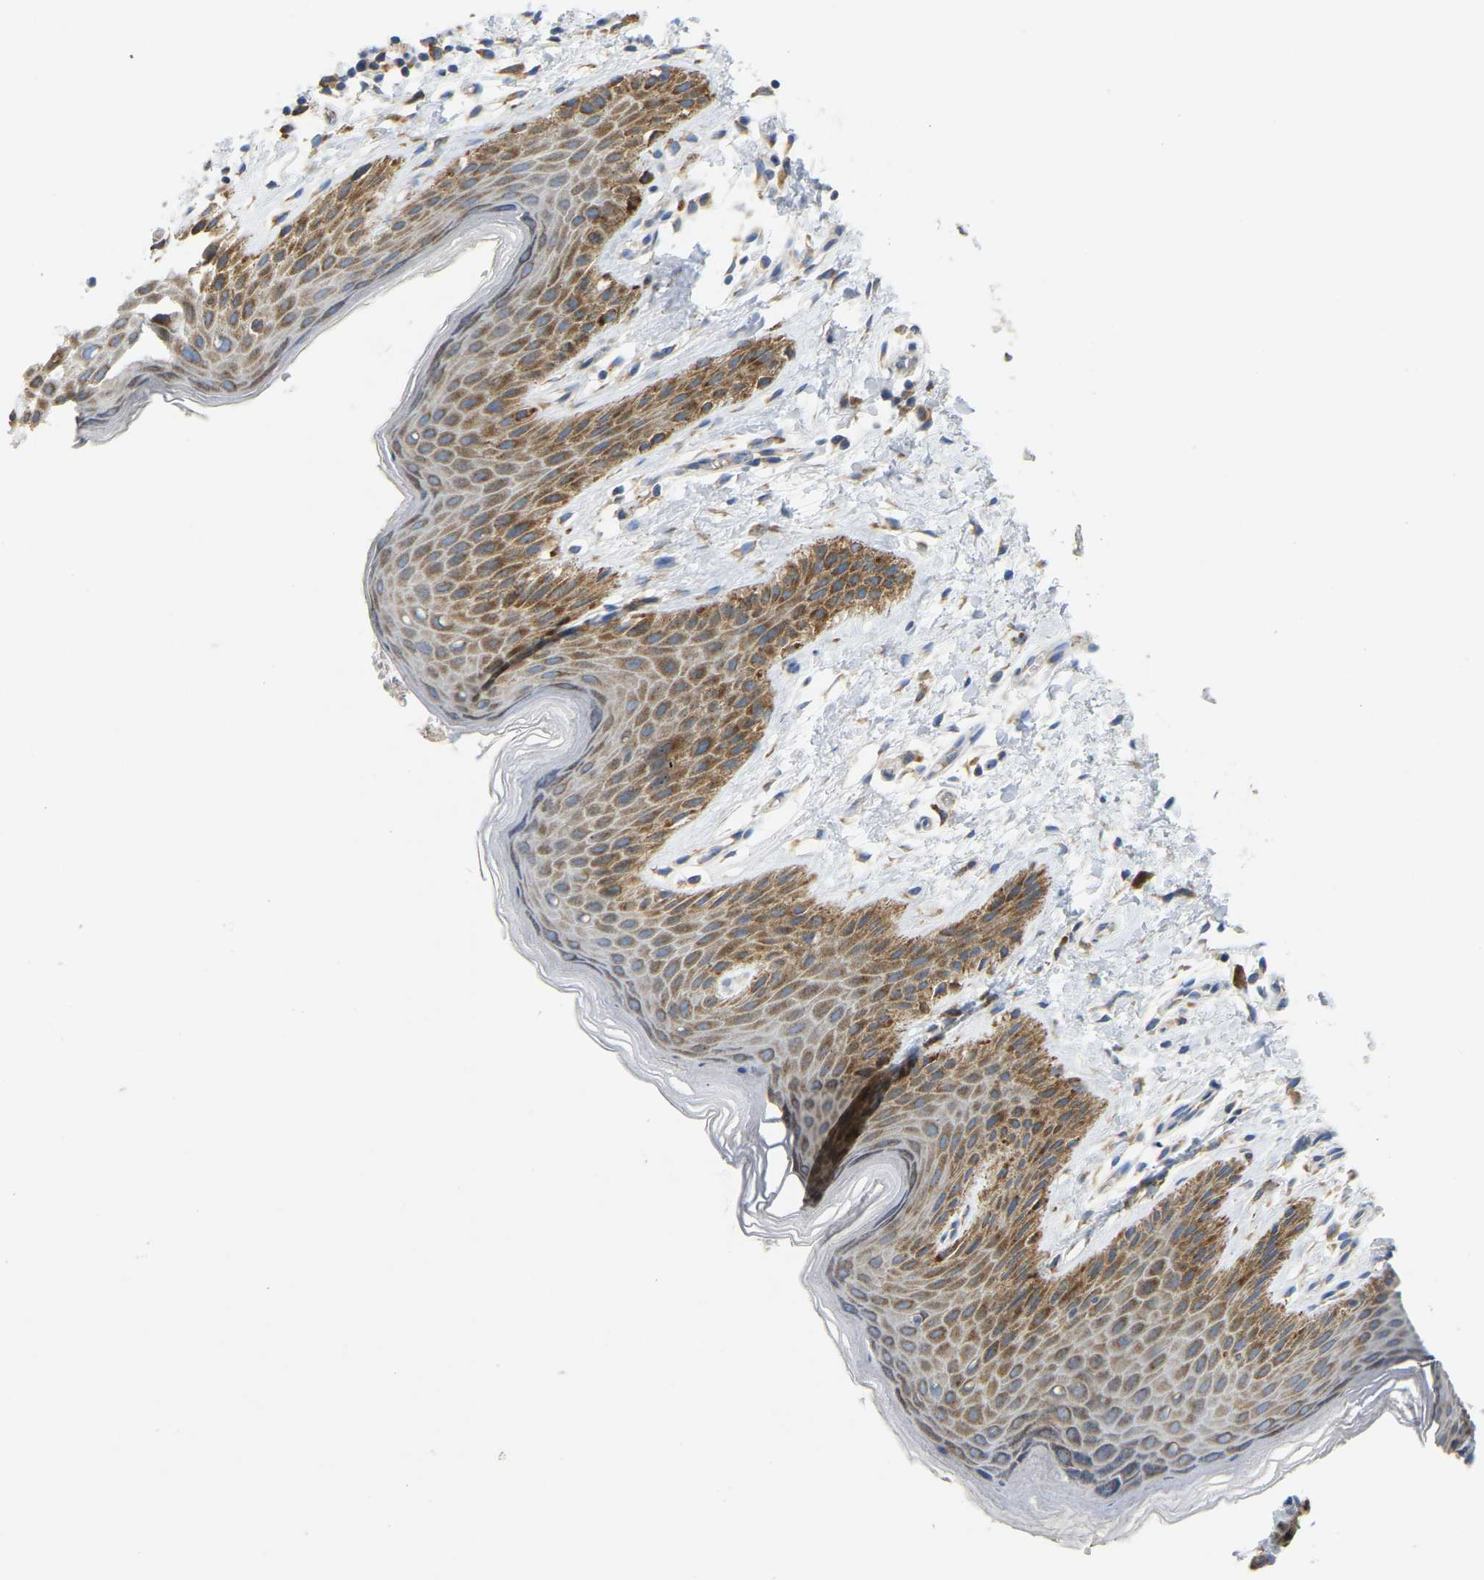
{"staining": {"intensity": "moderate", "quantity": ">75%", "location": "cytoplasmic/membranous"}, "tissue": "skin", "cell_type": "Epidermal cells", "image_type": "normal", "snomed": [{"axis": "morphology", "description": "Normal tissue, NOS"}, {"axis": "topography", "description": "Anal"}], "caption": "Immunohistochemistry (IHC) photomicrograph of benign skin: skin stained using IHC exhibits medium levels of moderate protein expression localized specifically in the cytoplasmic/membranous of epidermal cells, appearing as a cytoplasmic/membranous brown color.", "gene": "SND1", "patient": {"sex": "male", "age": 44}}